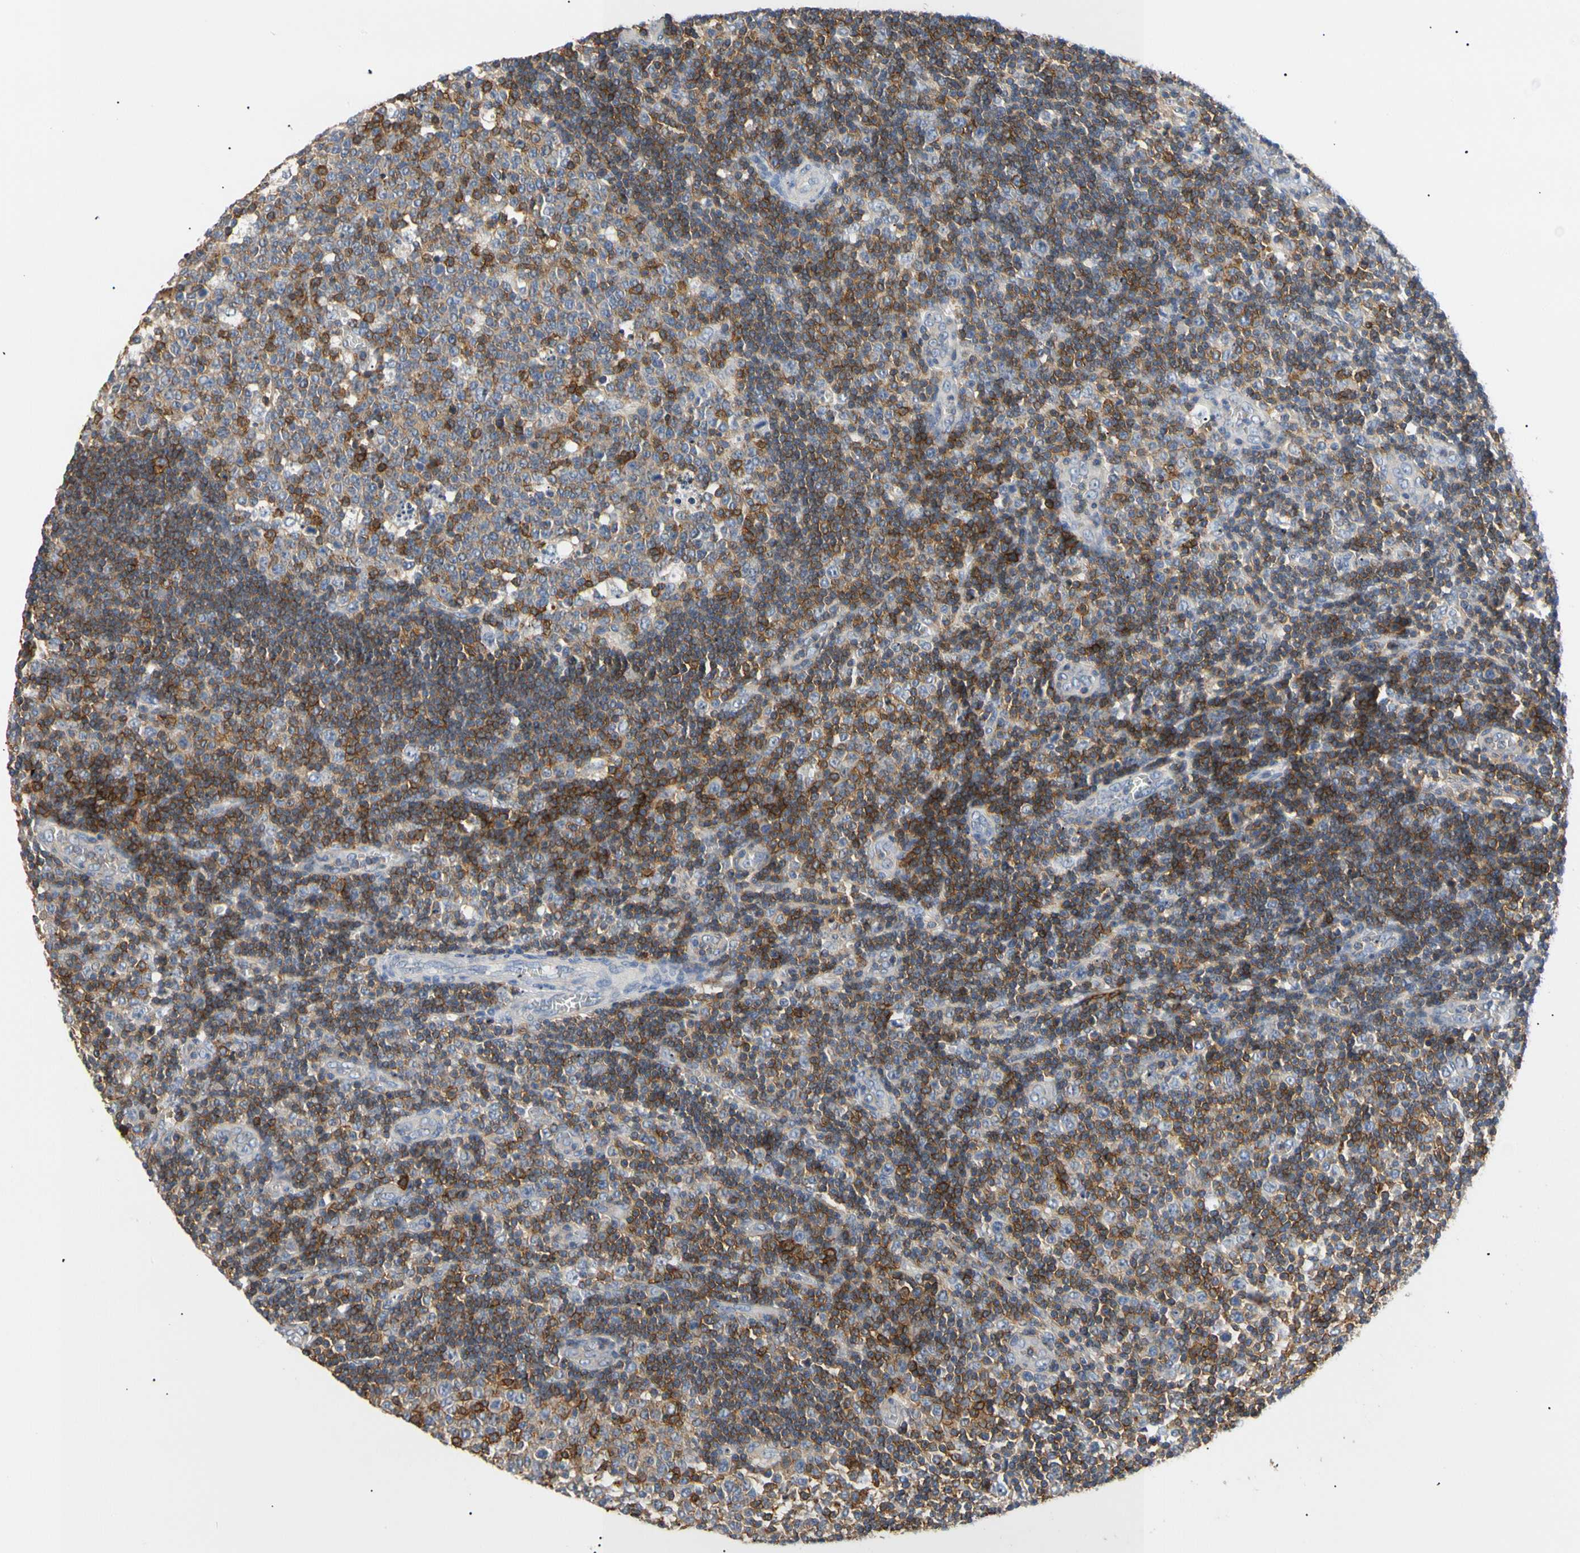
{"staining": {"intensity": "moderate", "quantity": "<25%", "location": "cytoplasmic/membranous"}, "tissue": "lymph node", "cell_type": "Germinal center cells", "image_type": "normal", "snomed": [{"axis": "morphology", "description": "Normal tissue, NOS"}, {"axis": "topography", "description": "Lymph node"}, {"axis": "topography", "description": "Salivary gland"}], "caption": "Protein staining shows moderate cytoplasmic/membranous staining in approximately <25% of germinal center cells in normal lymph node. (DAB (3,3'-diaminobenzidine) IHC, brown staining for protein, blue staining for nuclei).", "gene": "TNFRSF18", "patient": {"sex": "male", "age": 8}}